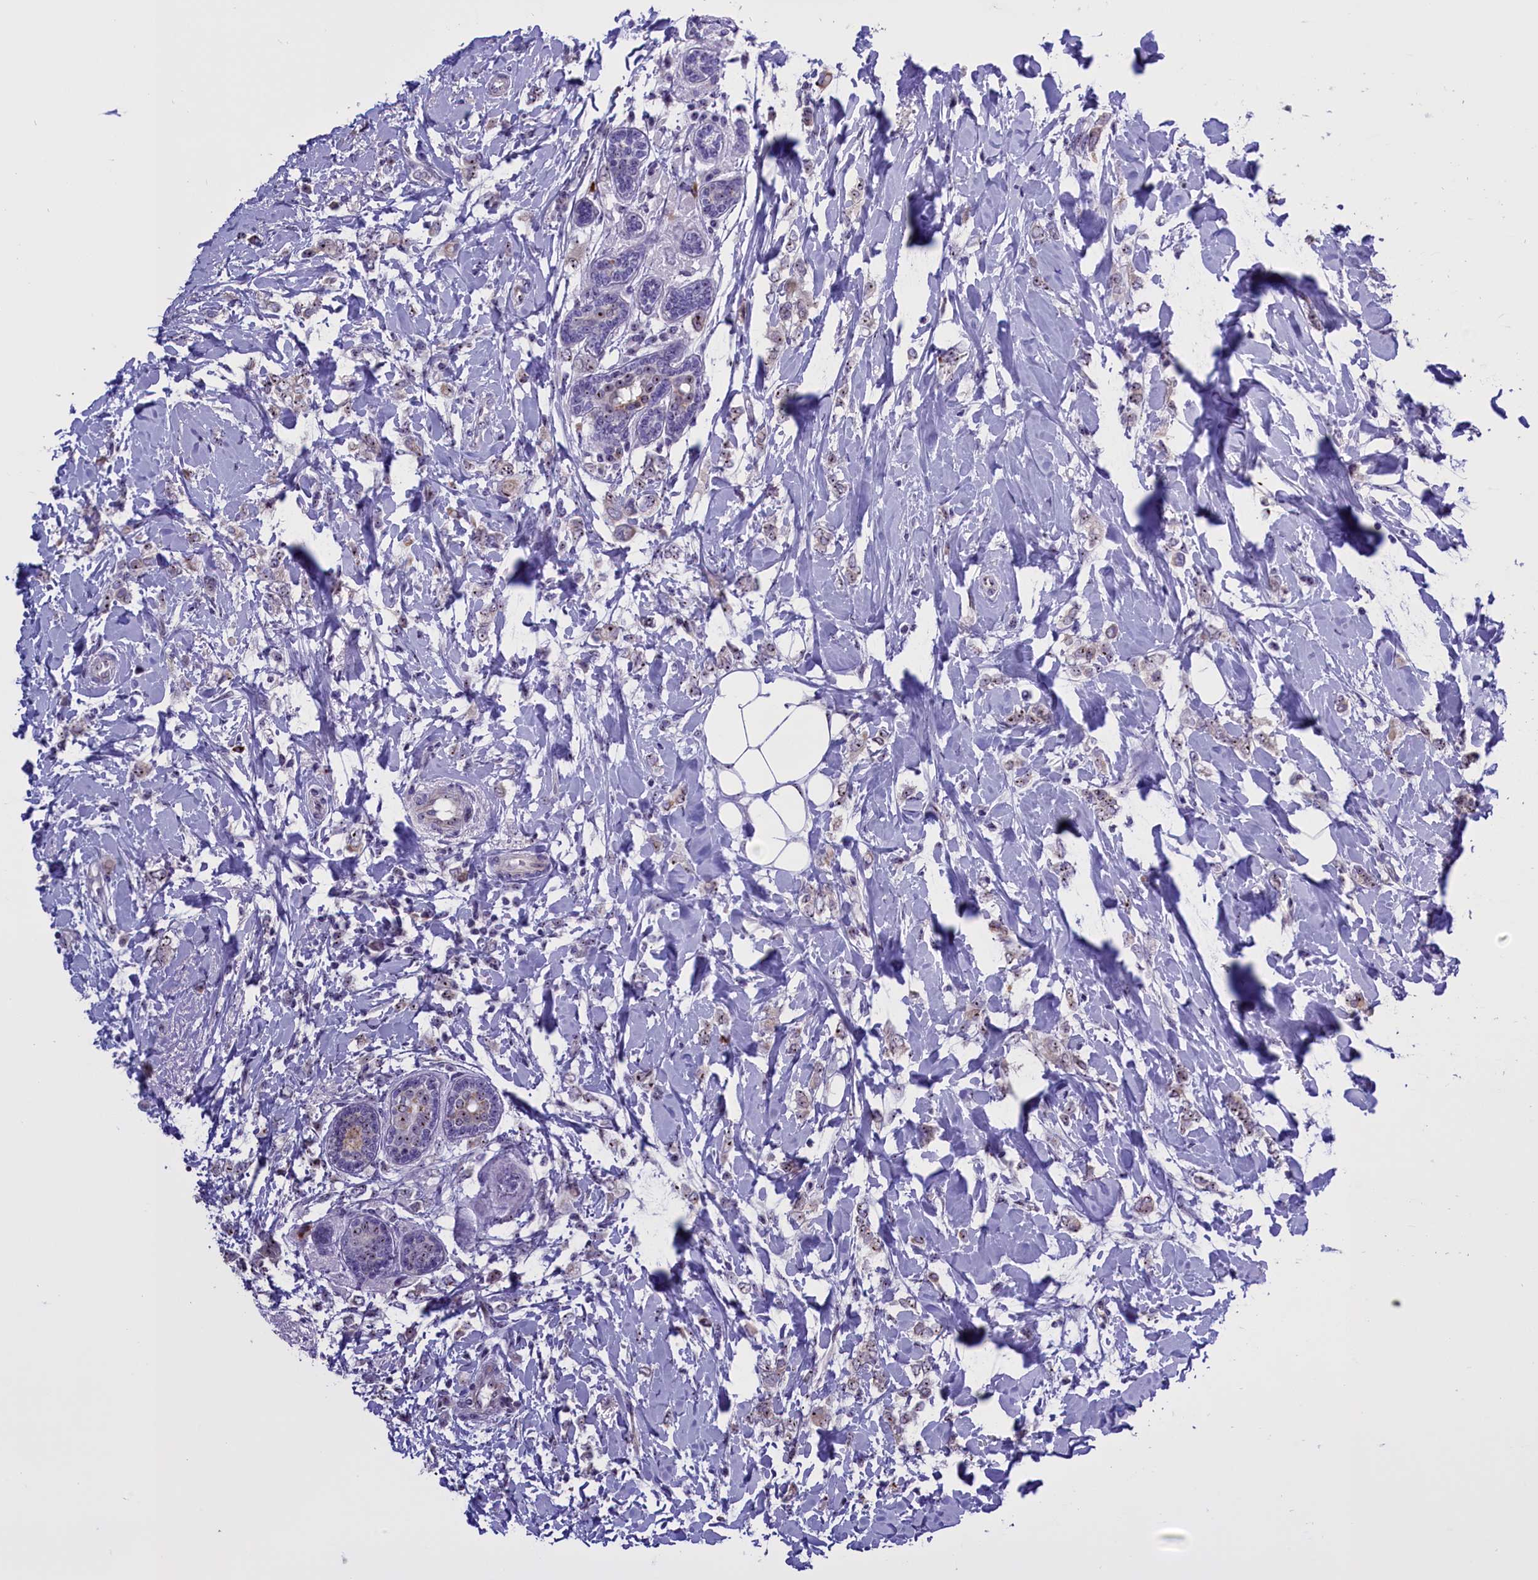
{"staining": {"intensity": "weak", "quantity": ">75%", "location": "nuclear"}, "tissue": "breast cancer", "cell_type": "Tumor cells", "image_type": "cancer", "snomed": [{"axis": "morphology", "description": "Normal tissue, NOS"}, {"axis": "morphology", "description": "Lobular carcinoma"}, {"axis": "topography", "description": "Breast"}], "caption": "Immunohistochemical staining of human lobular carcinoma (breast) reveals weak nuclear protein positivity in about >75% of tumor cells.", "gene": "TBL3", "patient": {"sex": "female", "age": 47}}